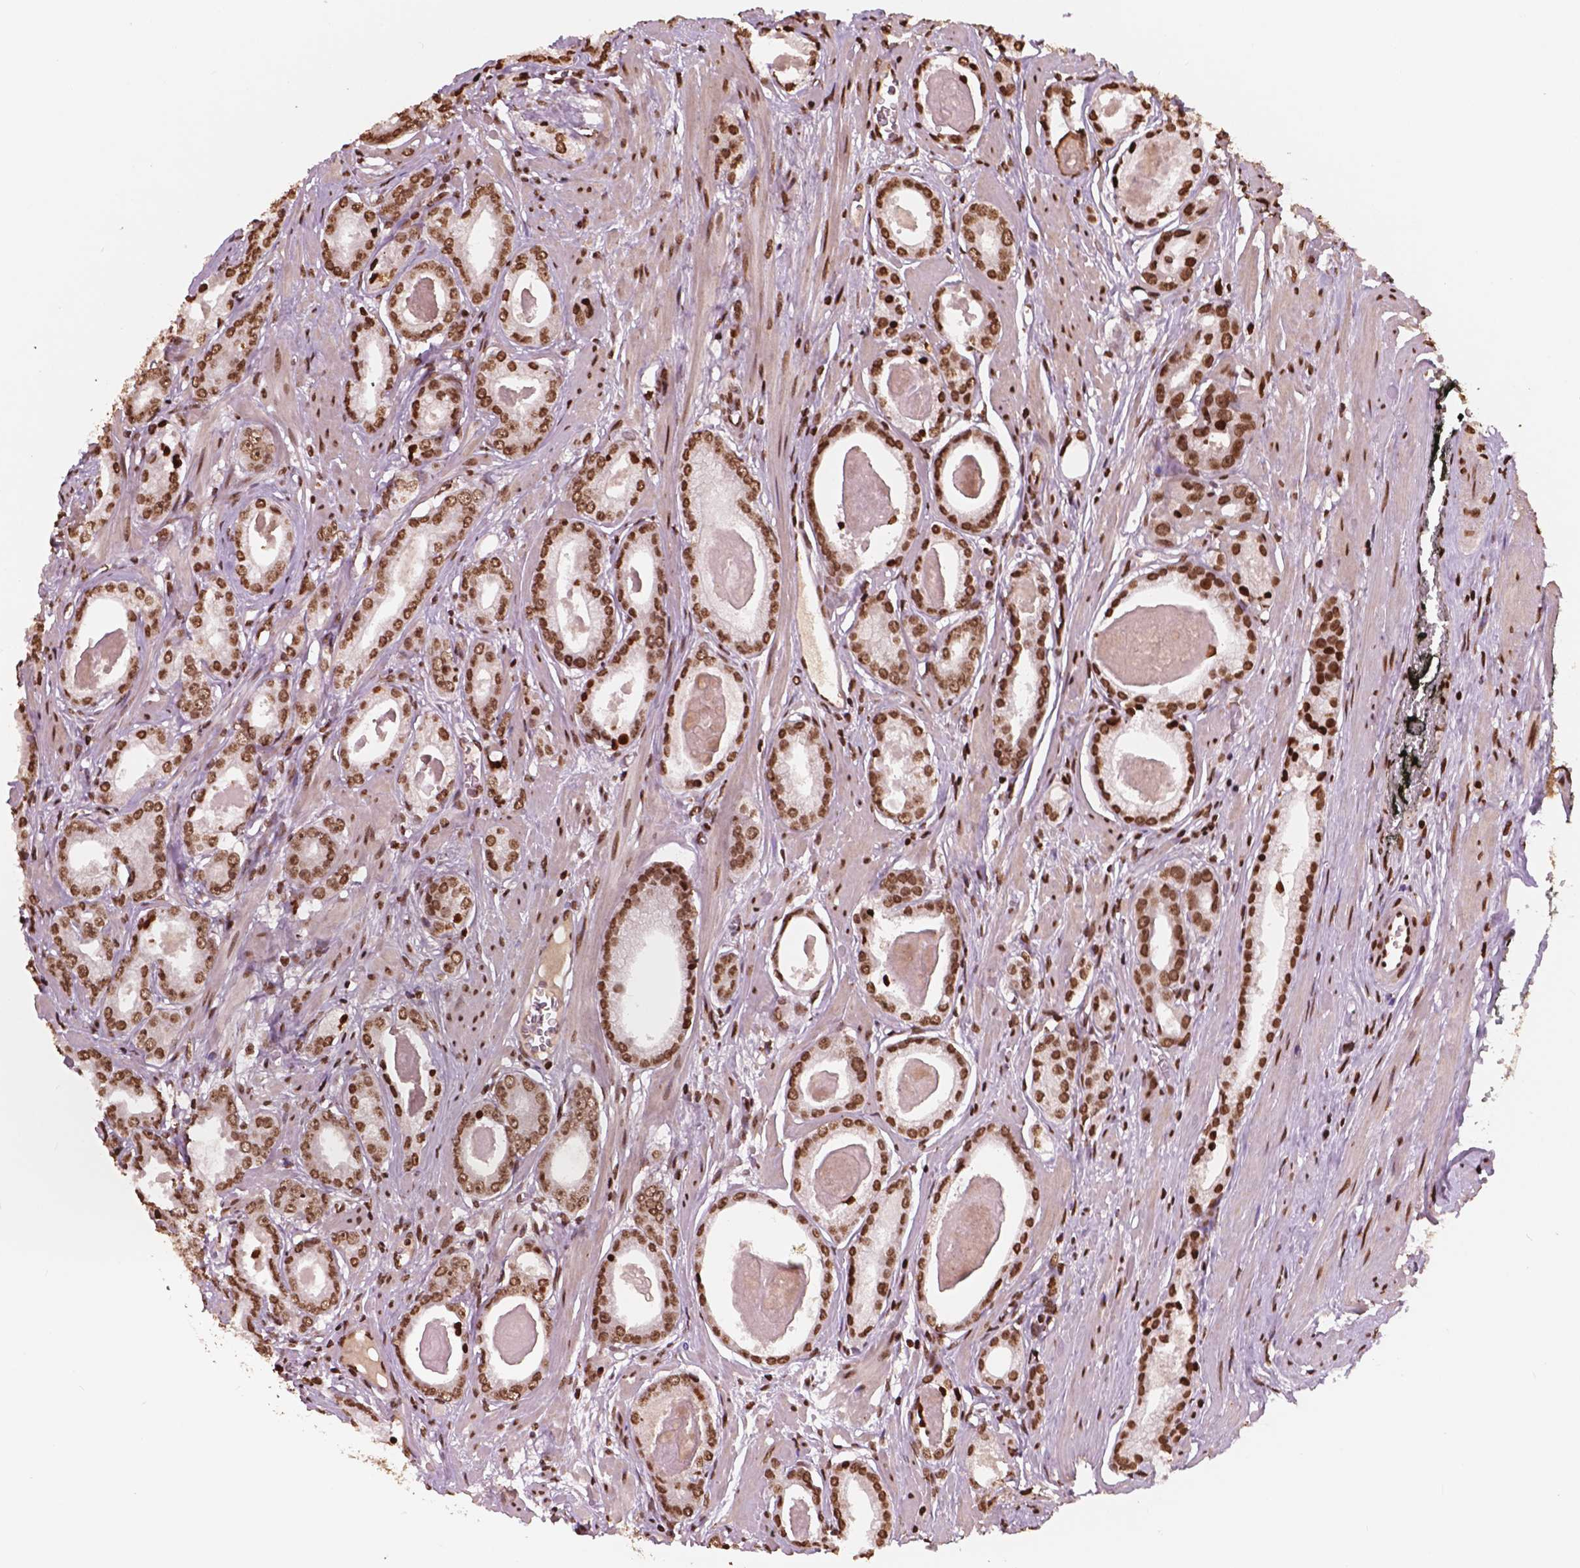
{"staining": {"intensity": "strong", "quantity": ">75%", "location": "nuclear"}, "tissue": "prostate cancer", "cell_type": "Tumor cells", "image_type": "cancer", "snomed": [{"axis": "morphology", "description": "Adenocarcinoma, NOS"}, {"axis": "morphology", "description": "Adenocarcinoma, Low grade"}, {"axis": "topography", "description": "Prostate"}], "caption": "This photomicrograph shows immunohistochemistry staining of human prostate low-grade adenocarcinoma, with high strong nuclear positivity in approximately >75% of tumor cells.", "gene": "H3C7", "patient": {"sex": "male", "age": 64}}